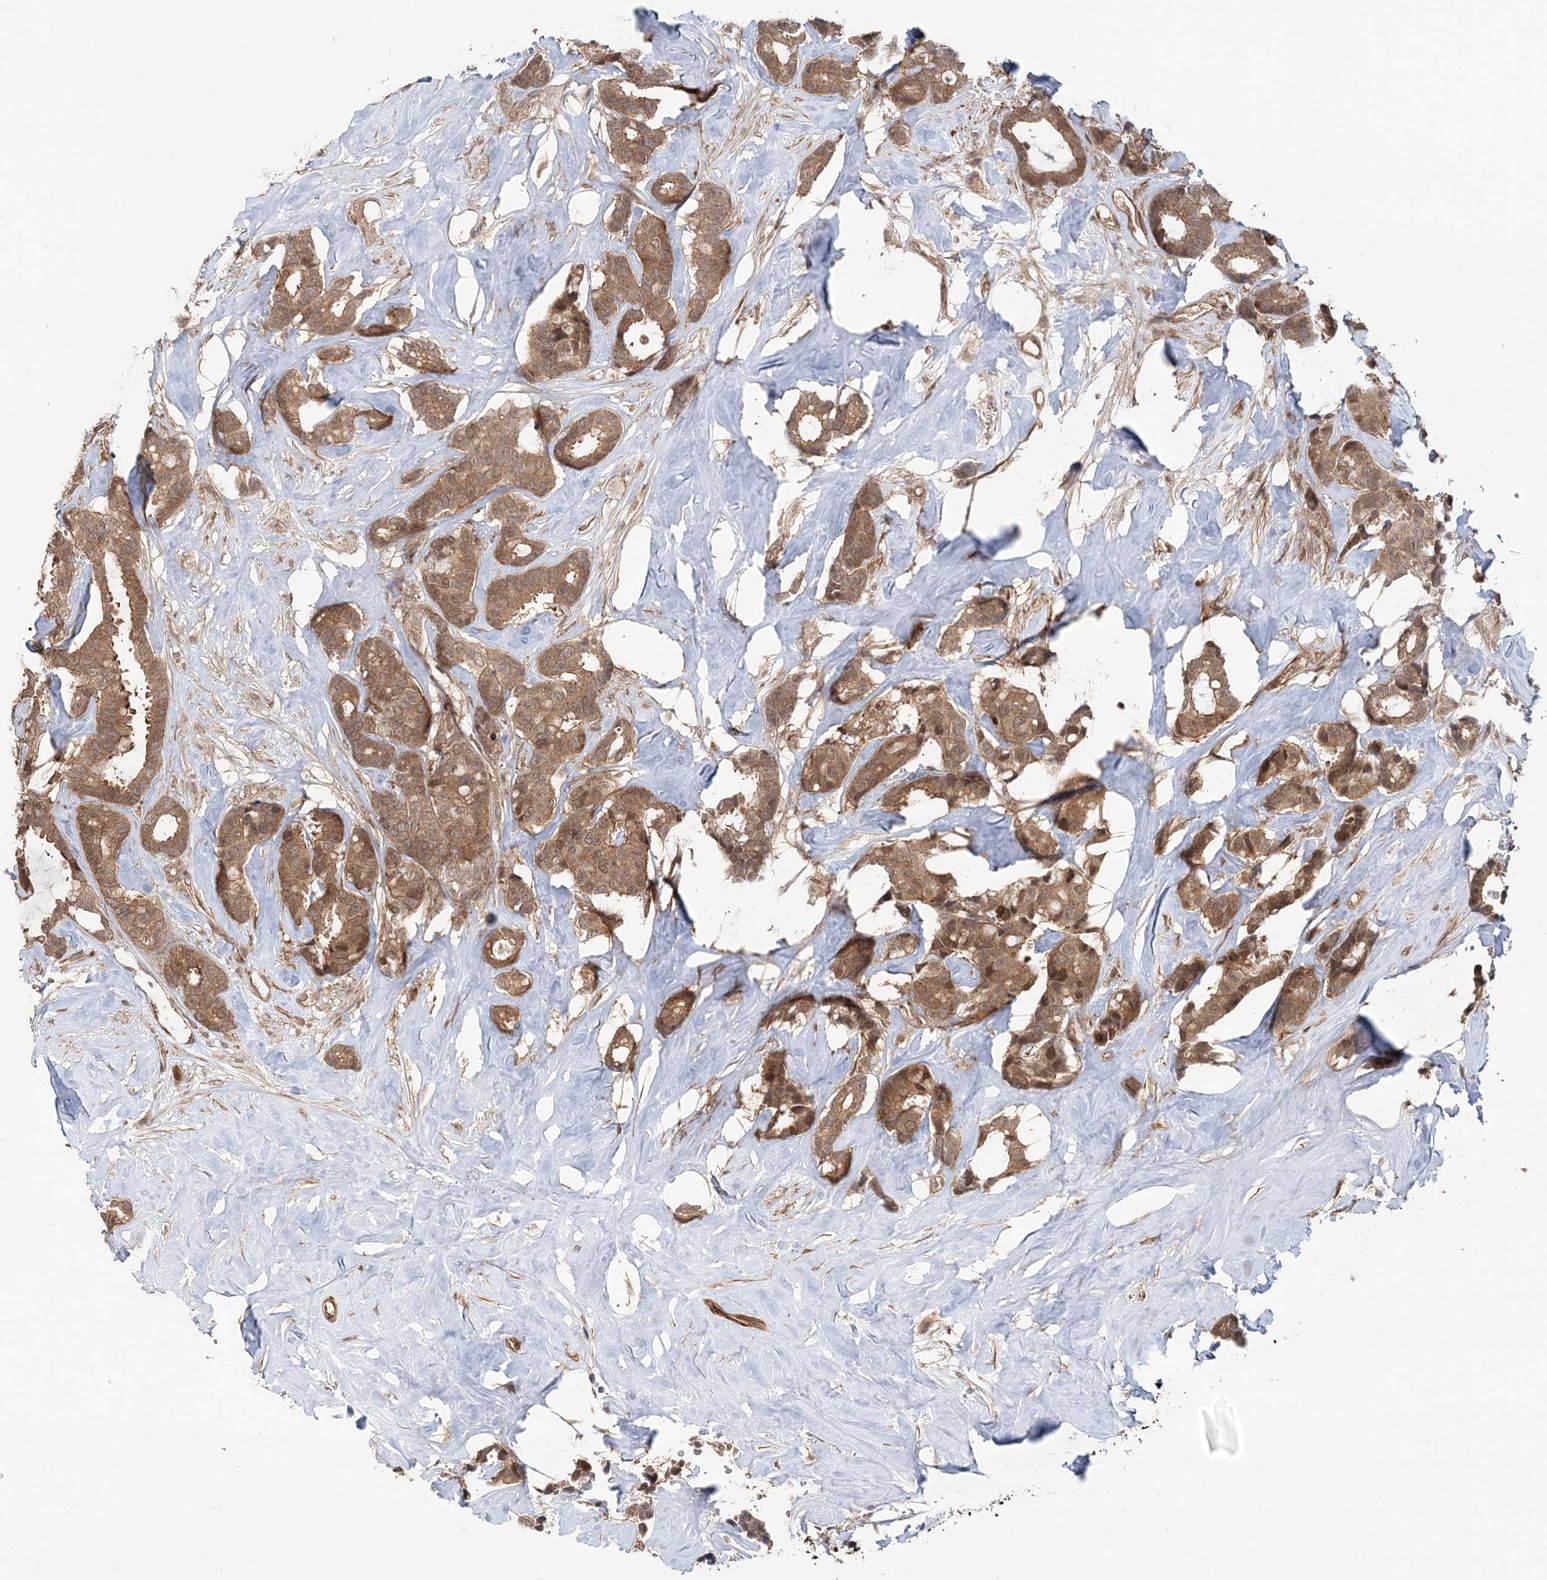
{"staining": {"intensity": "moderate", "quantity": ">75%", "location": "cytoplasmic/membranous,nuclear"}, "tissue": "breast cancer", "cell_type": "Tumor cells", "image_type": "cancer", "snomed": [{"axis": "morphology", "description": "Duct carcinoma"}, {"axis": "topography", "description": "Breast"}], "caption": "Protein staining of breast cancer (invasive ductal carcinoma) tissue displays moderate cytoplasmic/membranous and nuclear staining in about >75% of tumor cells. (DAB IHC, brown staining for protein, blue staining for nuclei).", "gene": "UBTD2", "patient": {"sex": "female", "age": 87}}